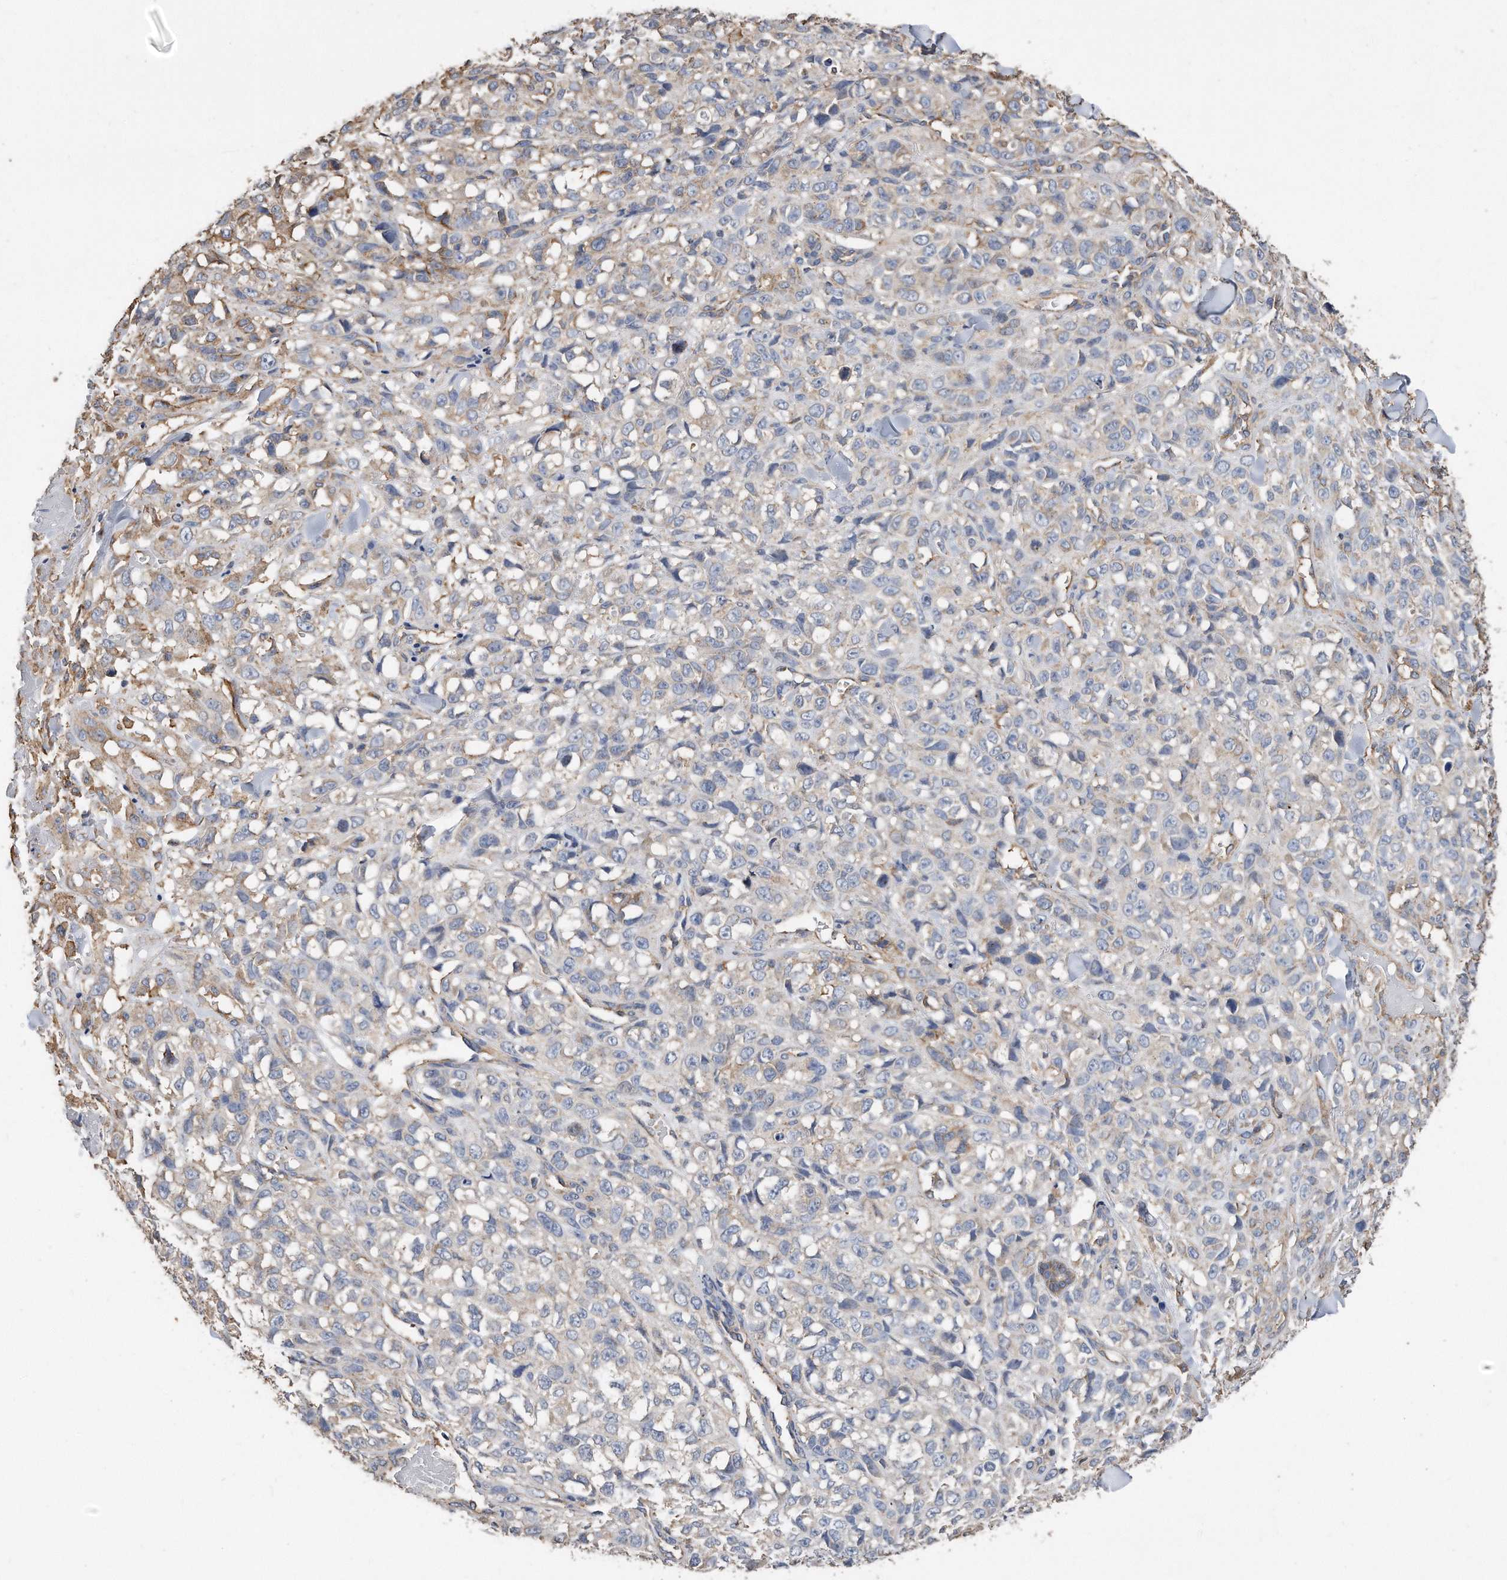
{"staining": {"intensity": "weak", "quantity": "<25%", "location": "cytoplasmic/membranous"}, "tissue": "melanoma", "cell_type": "Tumor cells", "image_type": "cancer", "snomed": [{"axis": "morphology", "description": "Malignant melanoma, Metastatic site"}, {"axis": "topography", "description": "Skin"}], "caption": "Immunohistochemistry (IHC) histopathology image of neoplastic tissue: human malignant melanoma (metastatic site) stained with DAB (3,3'-diaminobenzidine) exhibits no significant protein expression in tumor cells.", "gene": "CDCP1", "patient": {"sex": "female", "age": 72}}